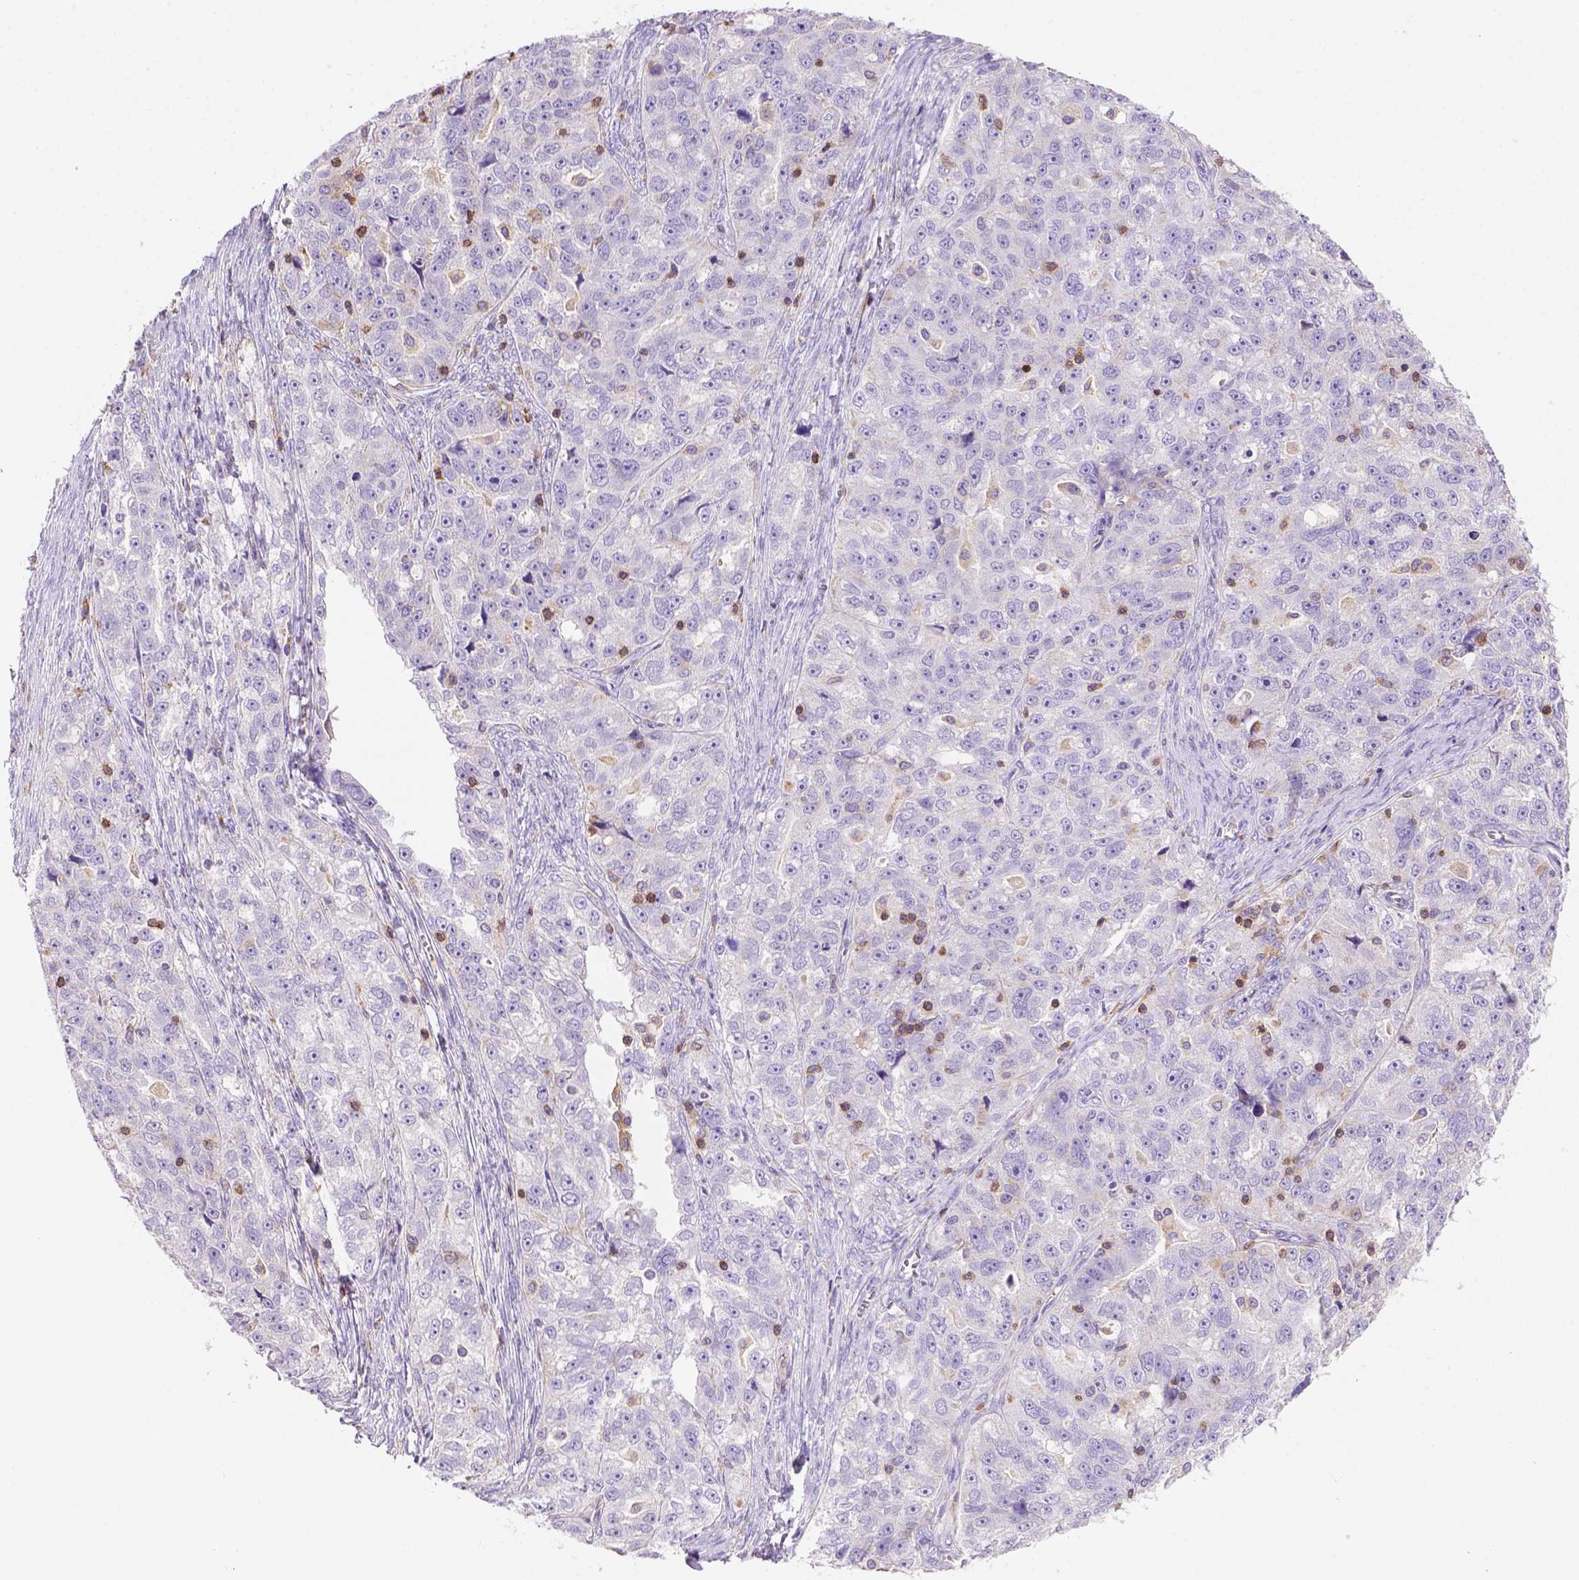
{"staining": {"intensity": "negative", "quantity": "none", "location": "none"}, "tissue": "ovarian cancer", "cell_type": "Tumor cells", "image_type": "cancer", "snomed": [{"axis": "morphology", "description": "Cystadenocarcinoma, serous, NOS"}, {"axis": "topography", "description": "Ovary"}], "caption": "Immunohistochemical staining of human ovarian serous cystadenocarcinoma demonstrates no significant staining in tumor cells.", "gene": "INPP5D", "patient": {"sex": "female", "age": 51}}